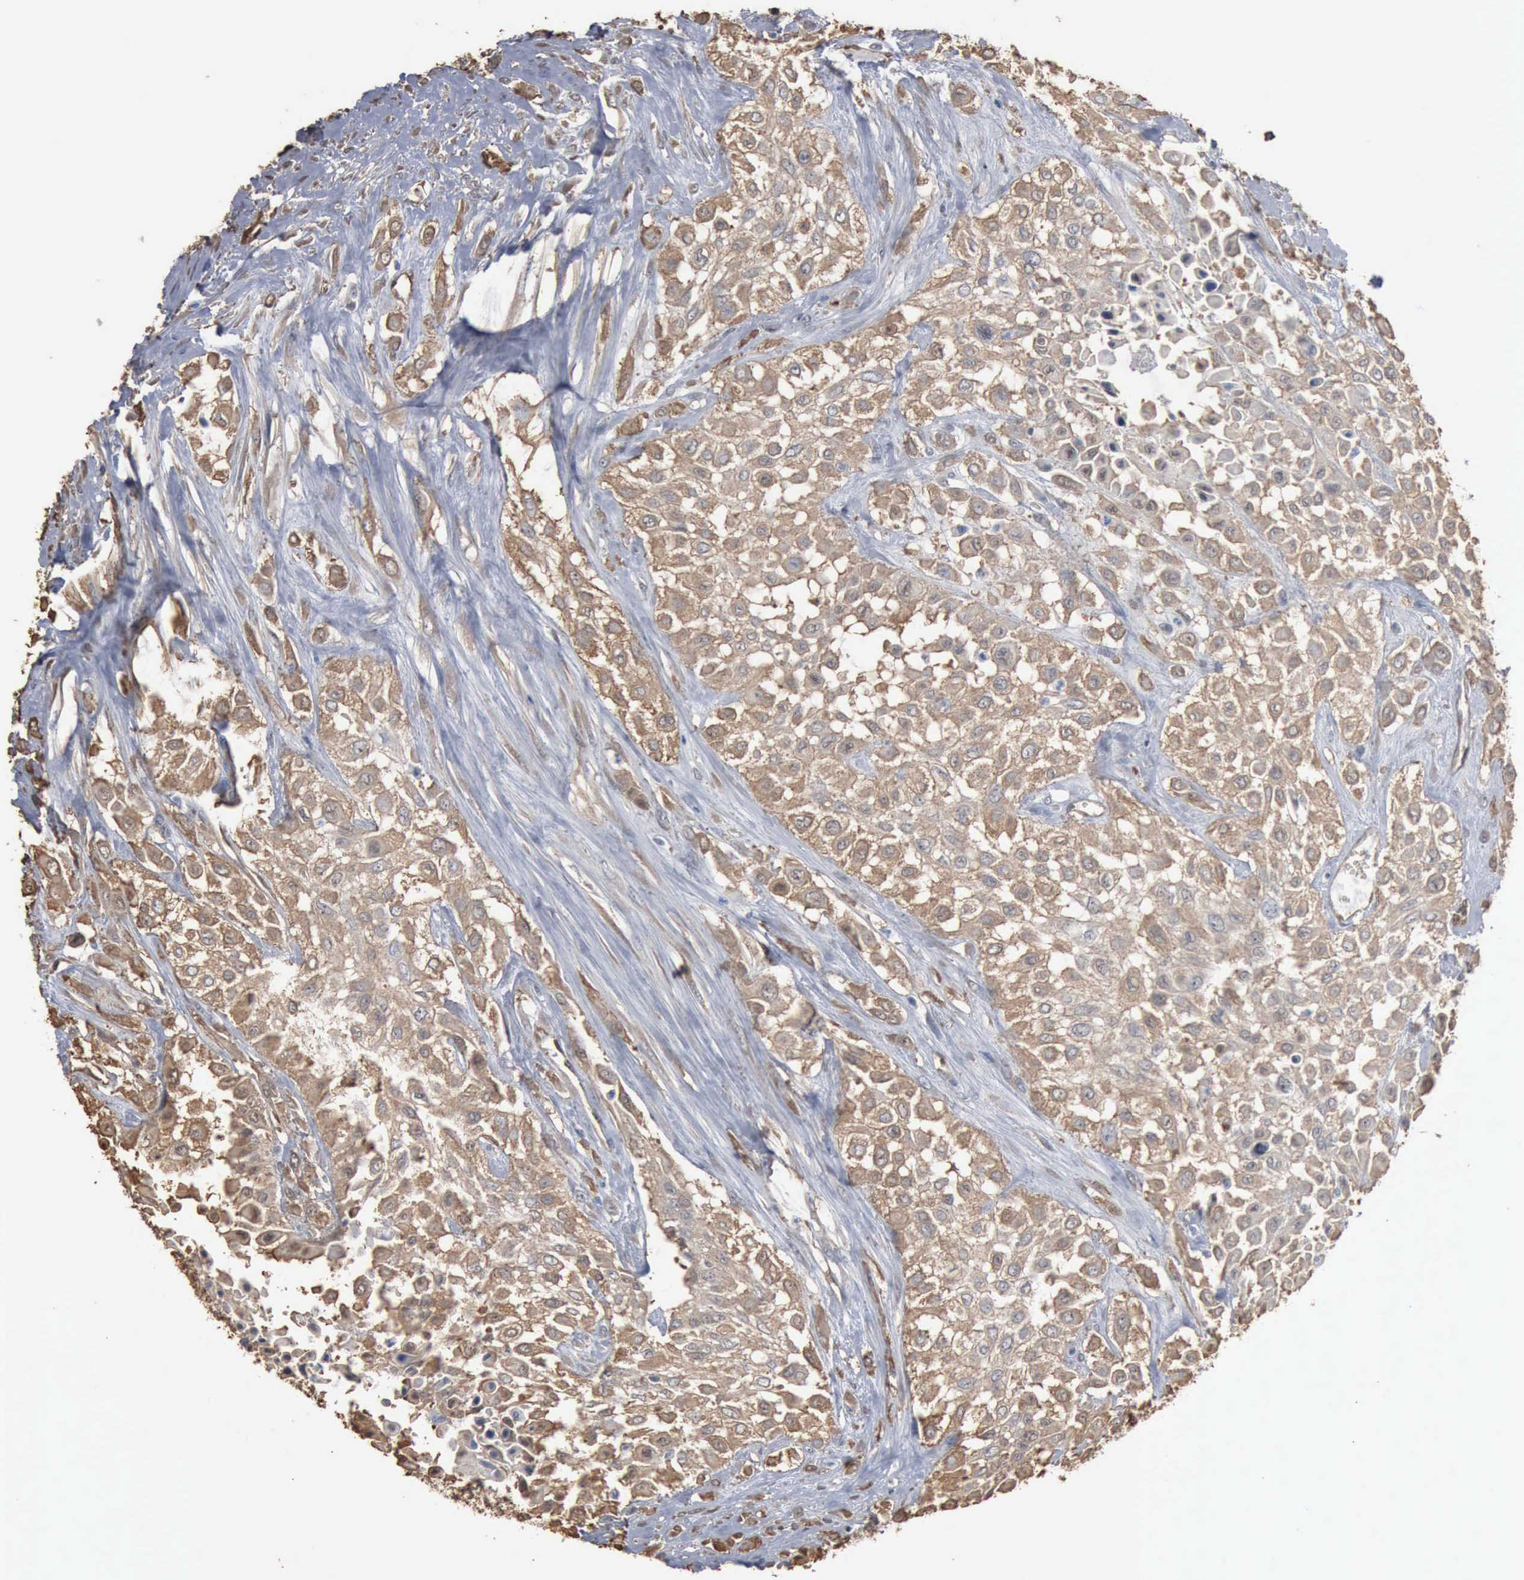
{"staining": {"intensity": "moderate", "quantity": ">75%", "location": "cytoplasmic/membranous"}, "tissue": "urothelial cancer", "cell_type": "Tumor cells", "image_type": "cancer", "snomed": [{"axis": "morphology", "description": "Urothelial carcinoma, High grade"}, {"axis": "topography", "description": "Urinary bladder"}], "caption": "High-magnification brightfield microscopy of urothelial cancer stained with DAB (brown) and counterstained with hematoxylin (blue). tumor cells exhibit moderate cytoplasmic/membranous positivity is appreciated in approximately>75% of cells.", "gene": "FSCN1", "patient": {"sex": "male", "age": 57}}